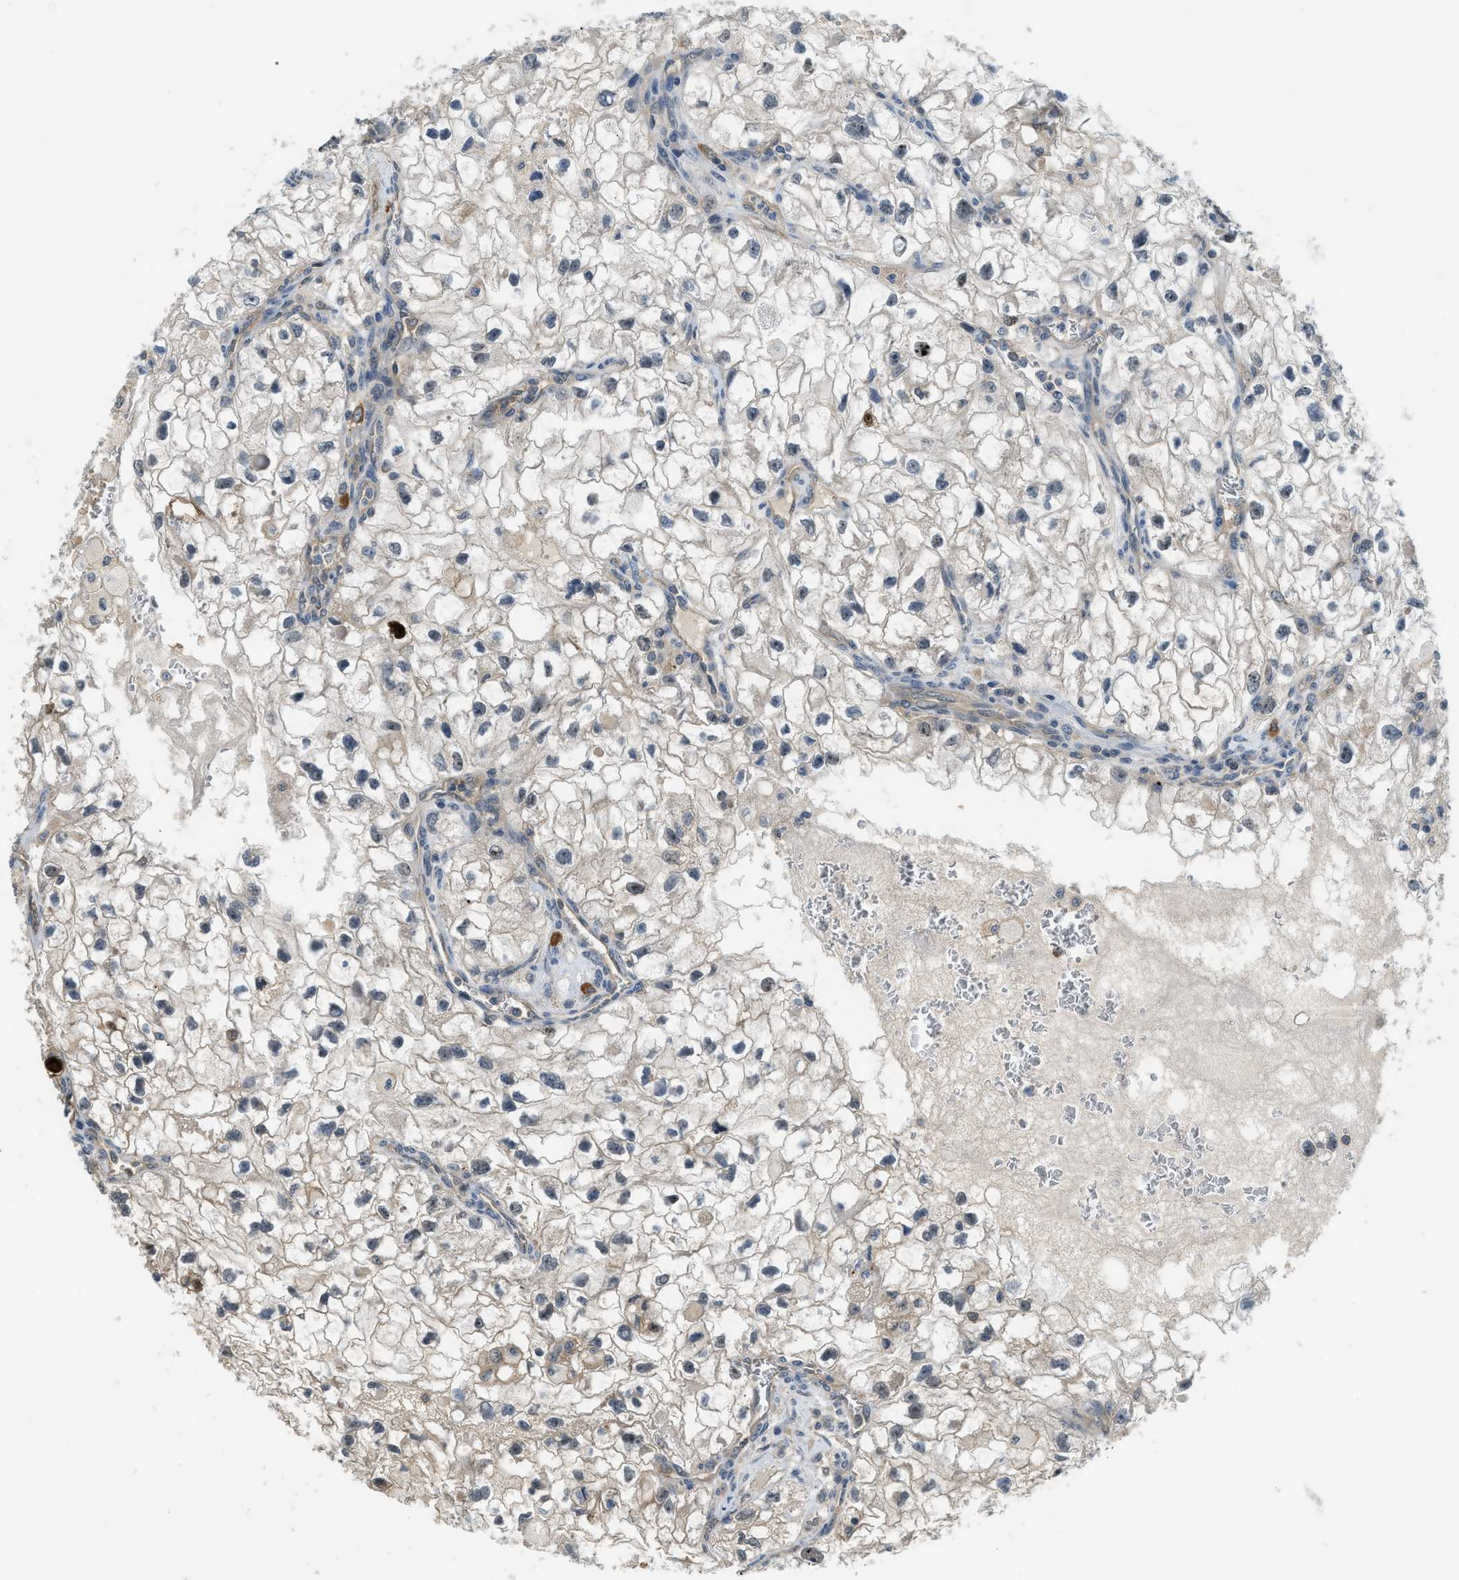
{"staining": {"intensity": "weak", "quantity": "25%-75%", "location": "cytoplasmic/membranous"}, "tissue": "renal cancer", "cell_type": "Tumor cells", "image_type": "cancer", "snomed": [{"axis": "morphology", "description": "Adenocarcinoma, NOS"}, {"axis": "topography", "description": "Kidney"}], "caption": "IHC image of neoplastic tissue: human renal cancer (adenocarcinoma) stained using immunohistochemistry displays low levels of weak protein expression localized specifically in the cytoplasmic/membranous of tumor cells, appearing as a cytoplasmic/membranous brown color.", "gene": "CBLB", "patient": {"sex": "female", "age": 70}}